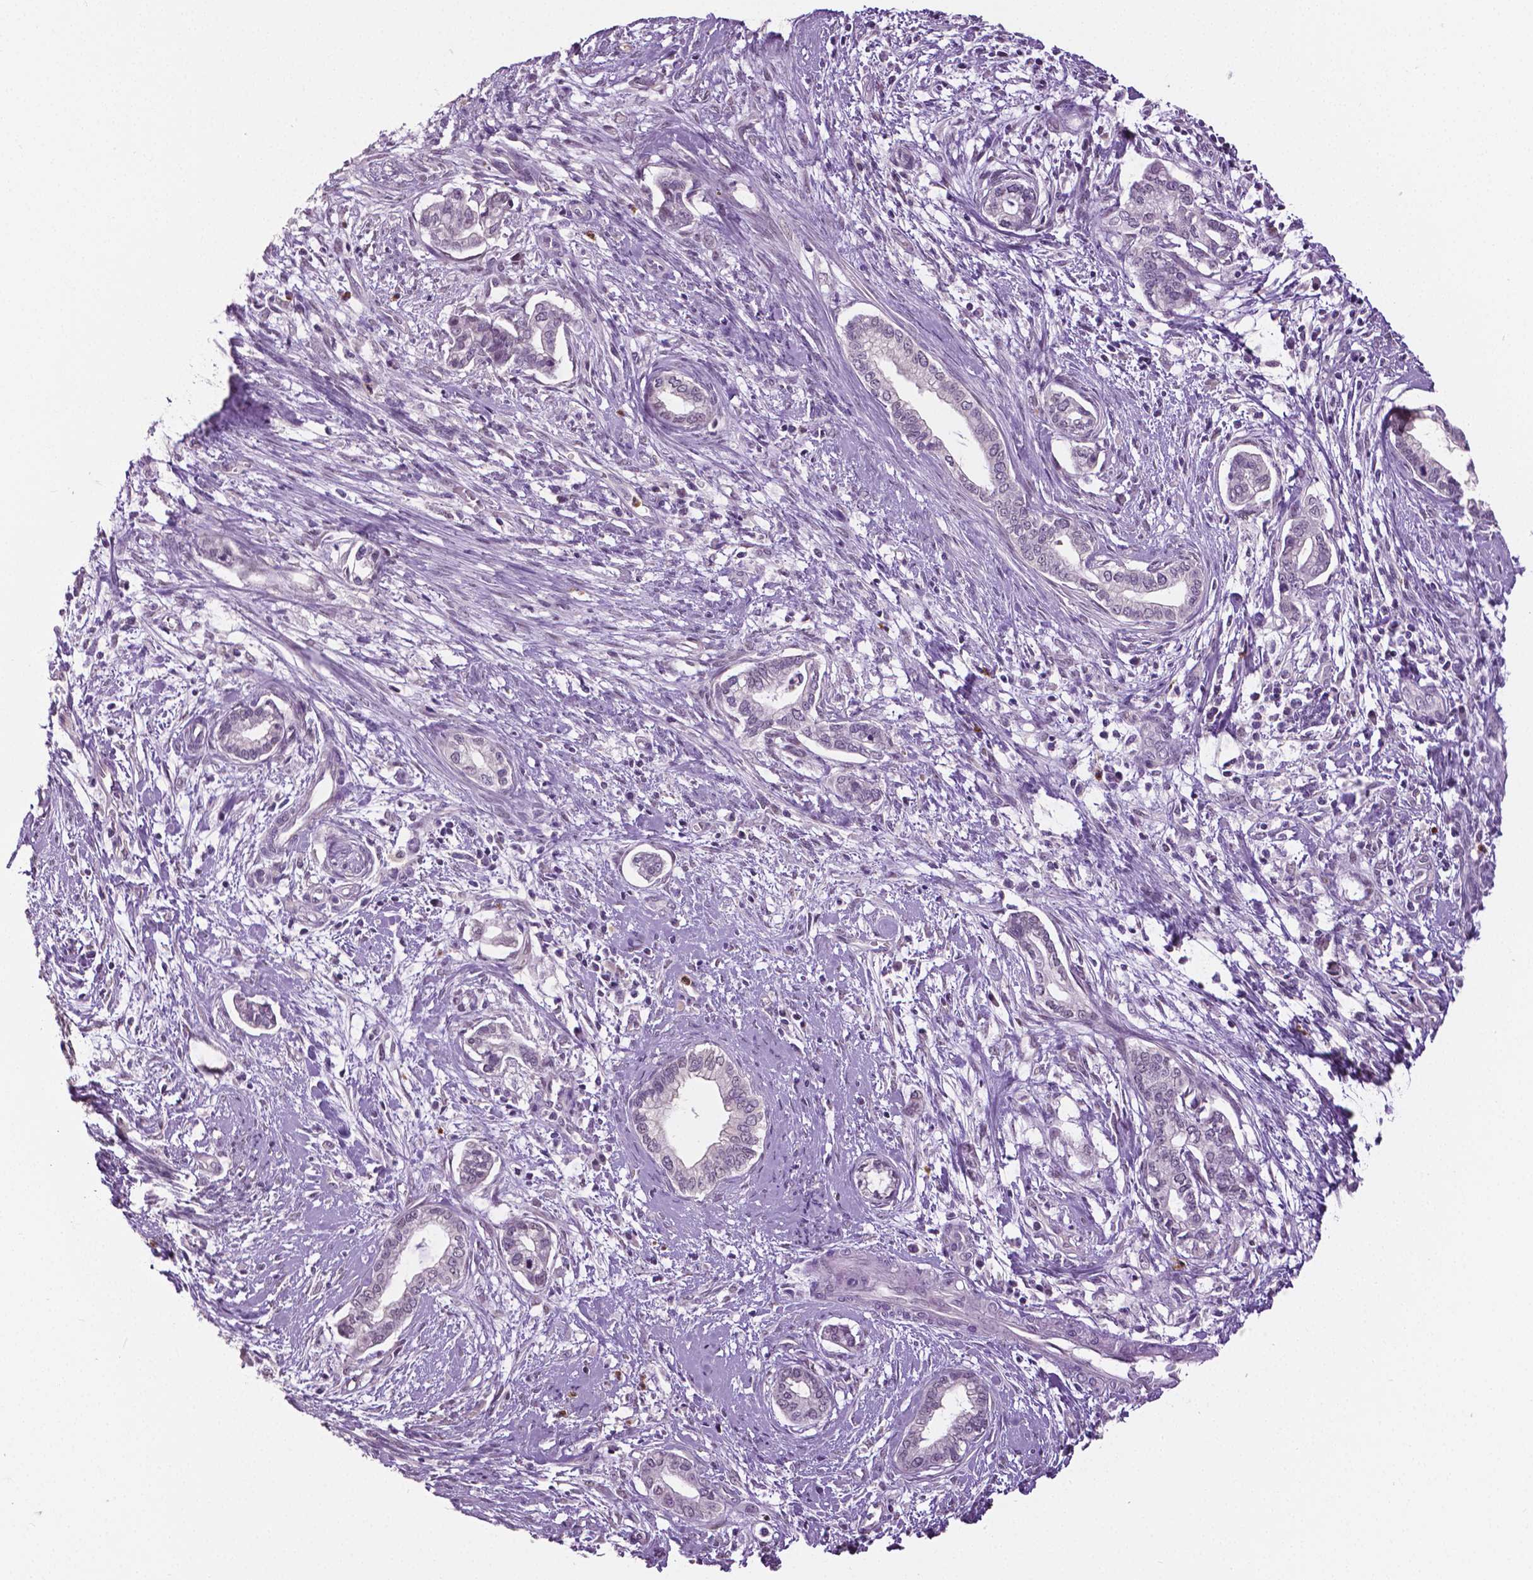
{"staining": {"intensity": "negative", "quantity": "none", "location": "none"}, "tissue": "cervical cancer", "cell_type": "Tumor cells", "image_type": "cancer", "snomed": [{"axis": "morphology", "description": "Adenocarcinoma, NOS"}, {"axis": "topography", "description": "Cervix"}], "caption": "A histopathology image of human cervical cancer is negative for staining in tumor cells.", "gene": "PTPN5", "patient": {"sex": "female", "age": 62}}